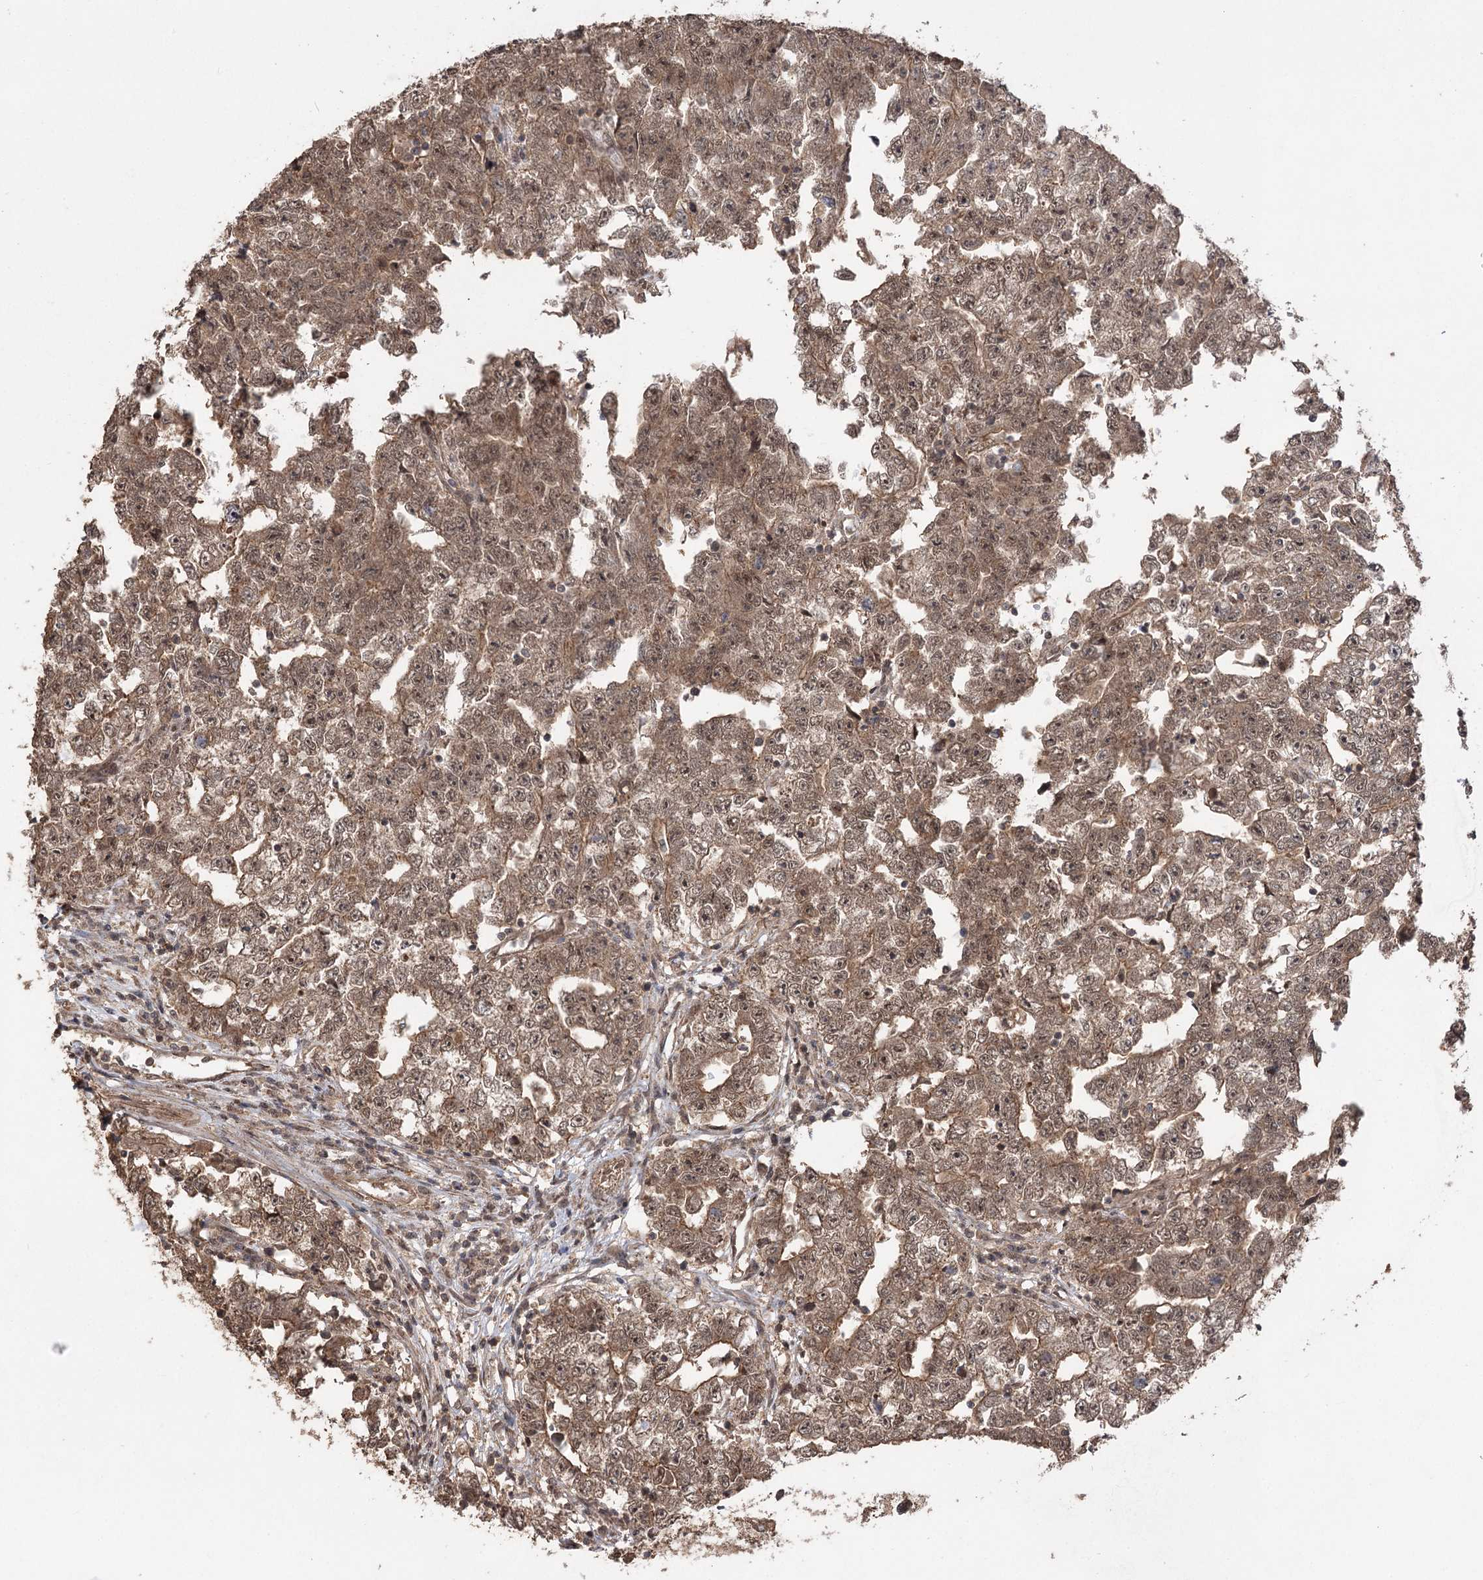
{"staining": {"intensity": "moderate", "quantity": ">75%", "location": "cytoplasmic/membranous,nuclear"}, "tissue": "testis cancer", "cell_type": "Tumor cells", "image_type": "cancer", "snomed": [{"axis": "morphology", "description": "Carcinoma, Embryonal, NOS"}, {"axis": "topography", "description": "Testis"}], "caption": "This is an image of immunohistochemistry (IHC) staining of embryonal carcinoma (testis), which shows moderate positivity in the cytoplasmic/membranous and nuclear of tumor cells.", "gene": "TENM2", "patient": {"sex": "male", "age": 25}}